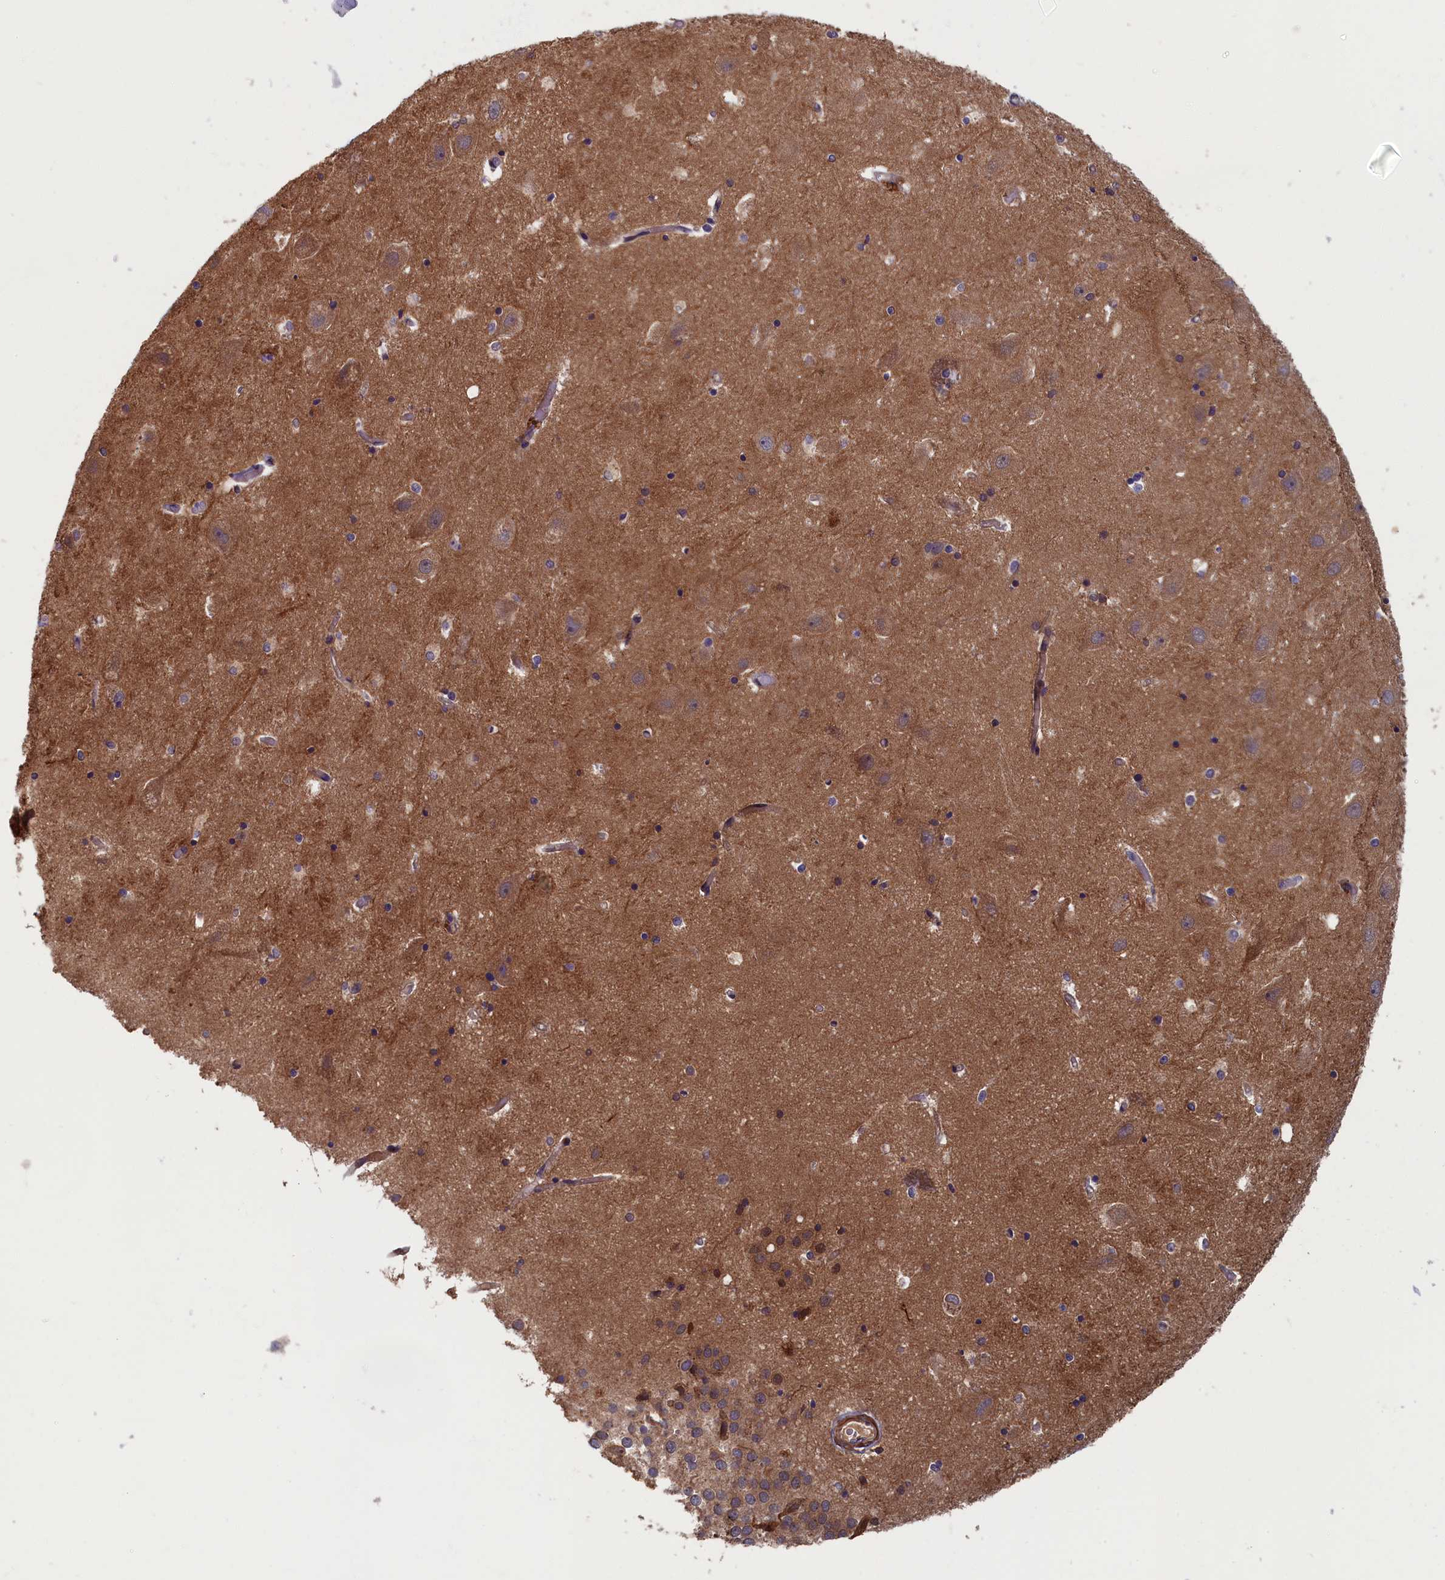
{"staining": {"intensity": "weak", "quantity": "25%-75%", "location": "cytoplasmic/membranous"}, "tissue": "hippocampus", "cell_type": "Glial cells", "image_type": "normal", "snomed": [{"axis": "morphology", "description": "Normal tissue, NOS"}, {"axis": "topography", "description": "Hippocampus"}], "caption": "Protein staining of unremarkable hippocampus demonstrates weak cytoplasmic/membranous staining in about 25%-75% of glial cells.", "gene": "TNK2", "patient": {"sex": "female", "age": 52}}